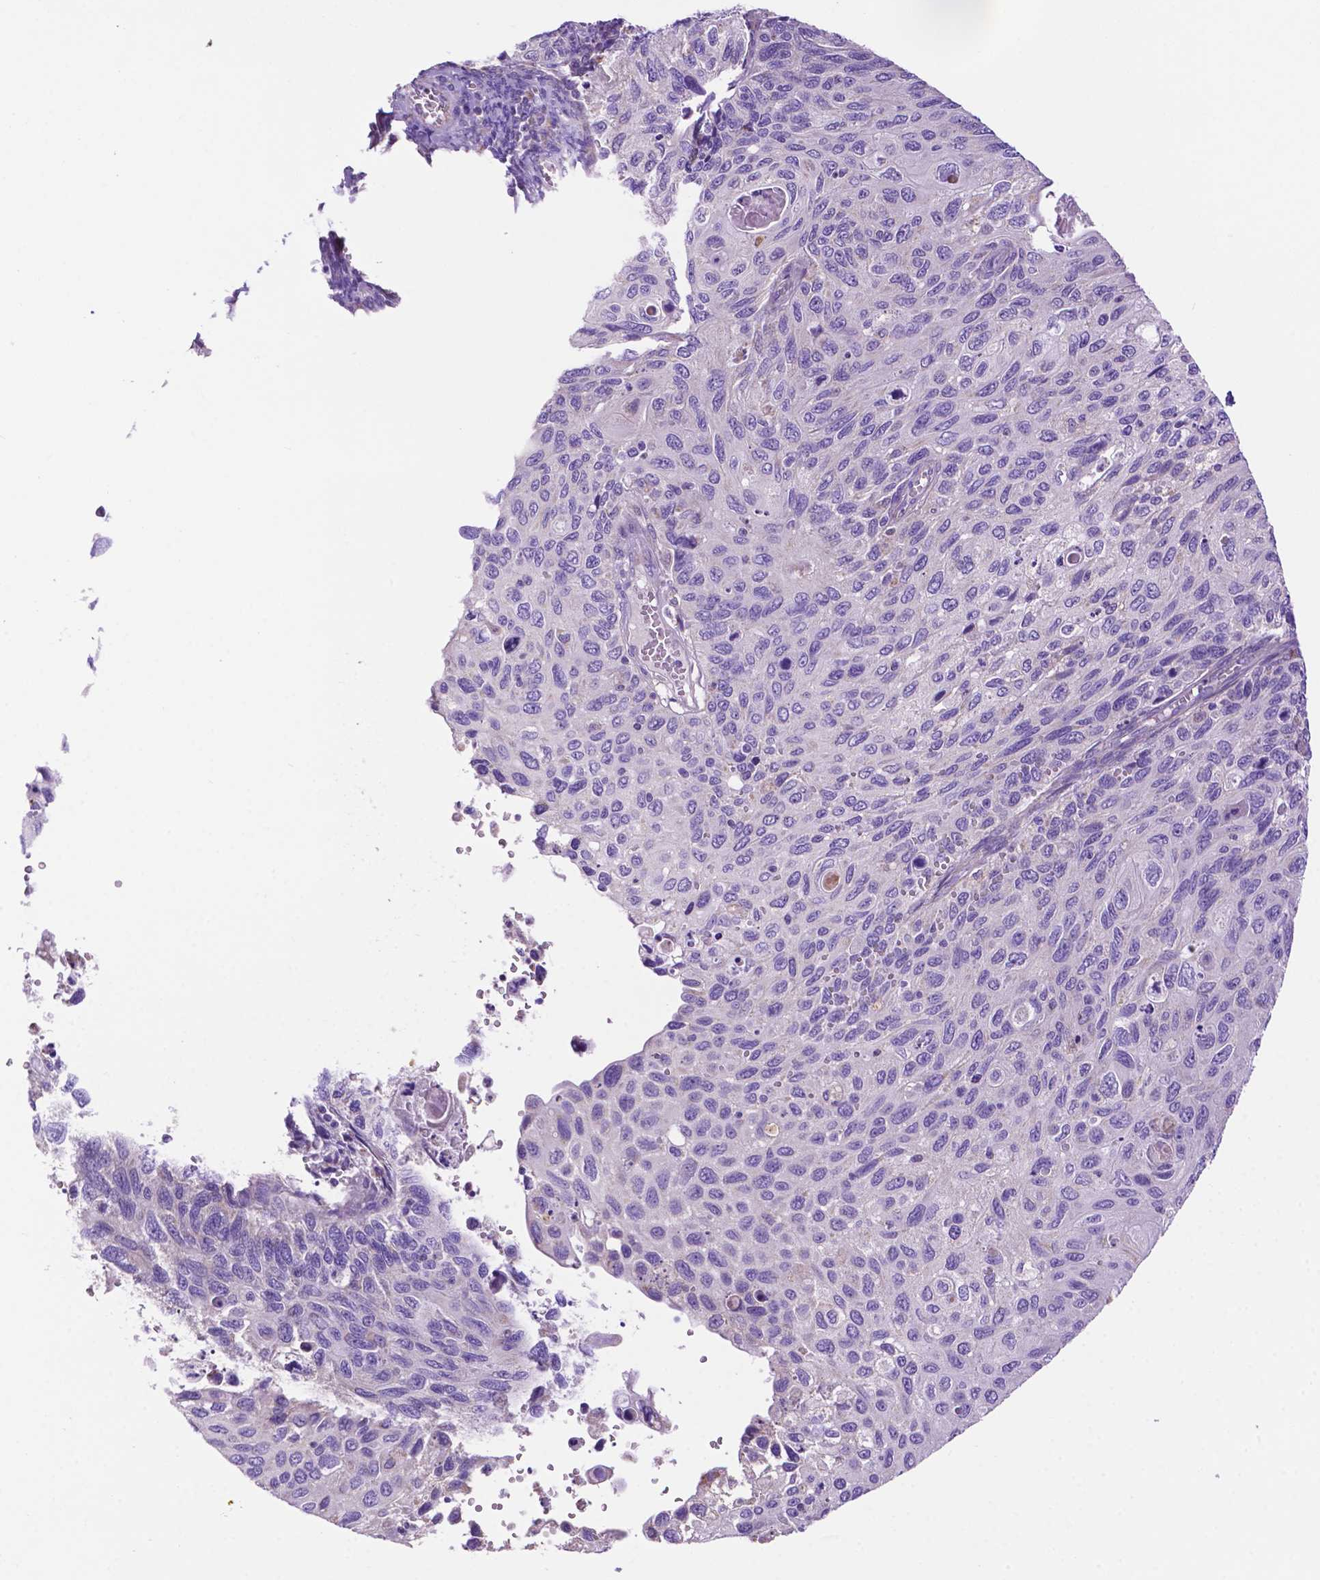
{"staining": {"intensity": "negative", "quantity": "none", "location": "none"}, "tissue": "cervical cancer", "cell_type": "Tumor cells", "image_type": "cancer", "snomed": [{"axis": "morphology", "description": "Squamous cell carcinoma, NOS"}, {"axis": "topography", "description": "Cervix"}], "caption": "Immunohistochemical staining of human squamous cell carcinoma (cervical) reveals no significant expression in tumor cells.", "gene": "PHYHIP", "patient": {"sex": "female", "age": 70}}